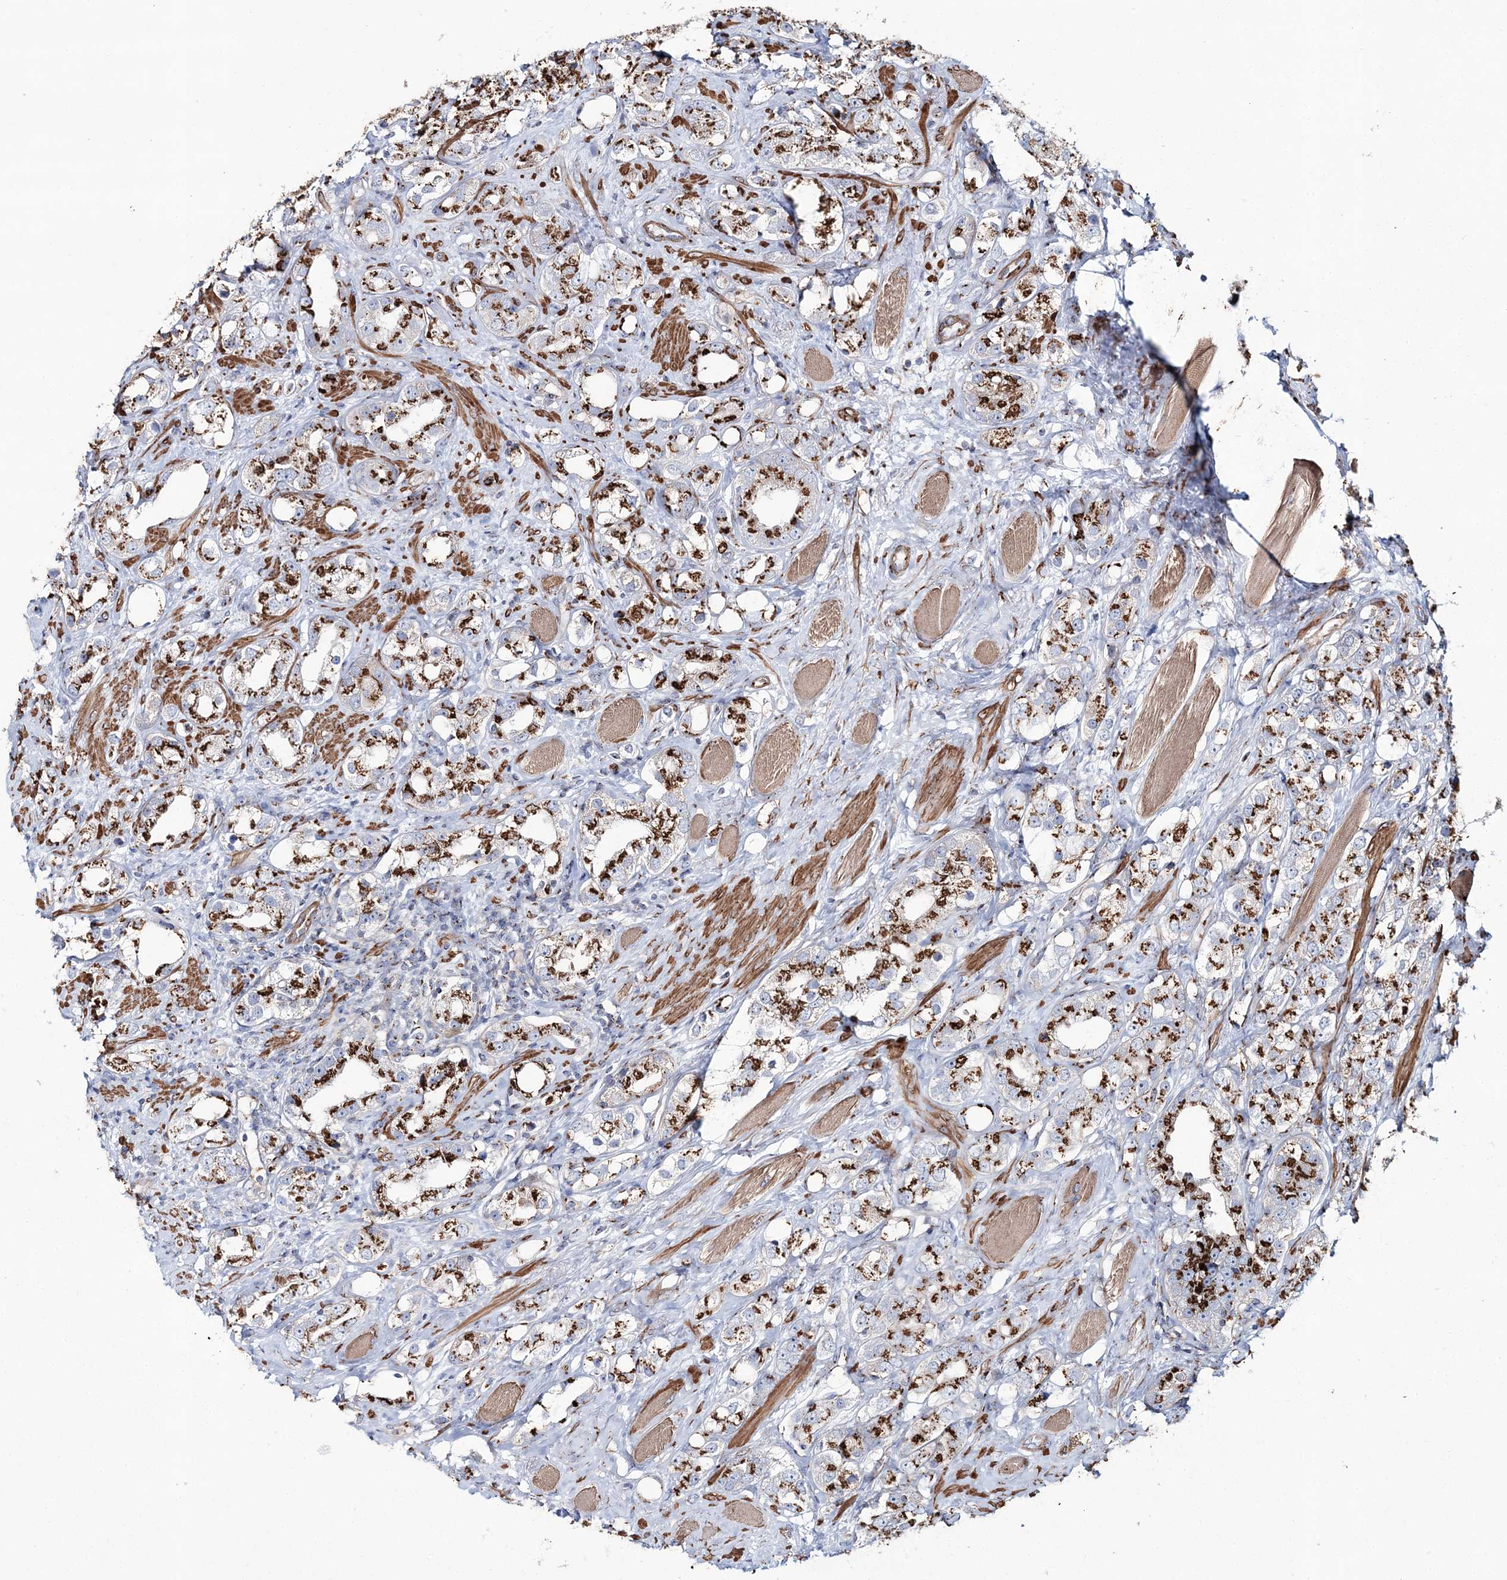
{"staining": {"intensity": "strong", "quantity": ">75%", "location": "cytoplasmic/membranous"}, "tissue": "prostate cancer", "cell_type": "Tumor cells", "image_type": "cancer", "snomed": [{"axis": "morphology", "description": "Adenocarcinoma, NOS"}, {"axis": "topography", "description": "Prostate"}], "caption": "Prostate cancer (adenocarcinoma) was stained to show a protein in brown. There is high levels of strong cytoplasmic/membranous expression in about >75% of tumor cells. (DAB (3,3'-diaminobenzidine) = brown stain, brightfield microscopy at high magnification).", "gene": "MAN1A2", "patient": {"sex": "male", "age": 79}}